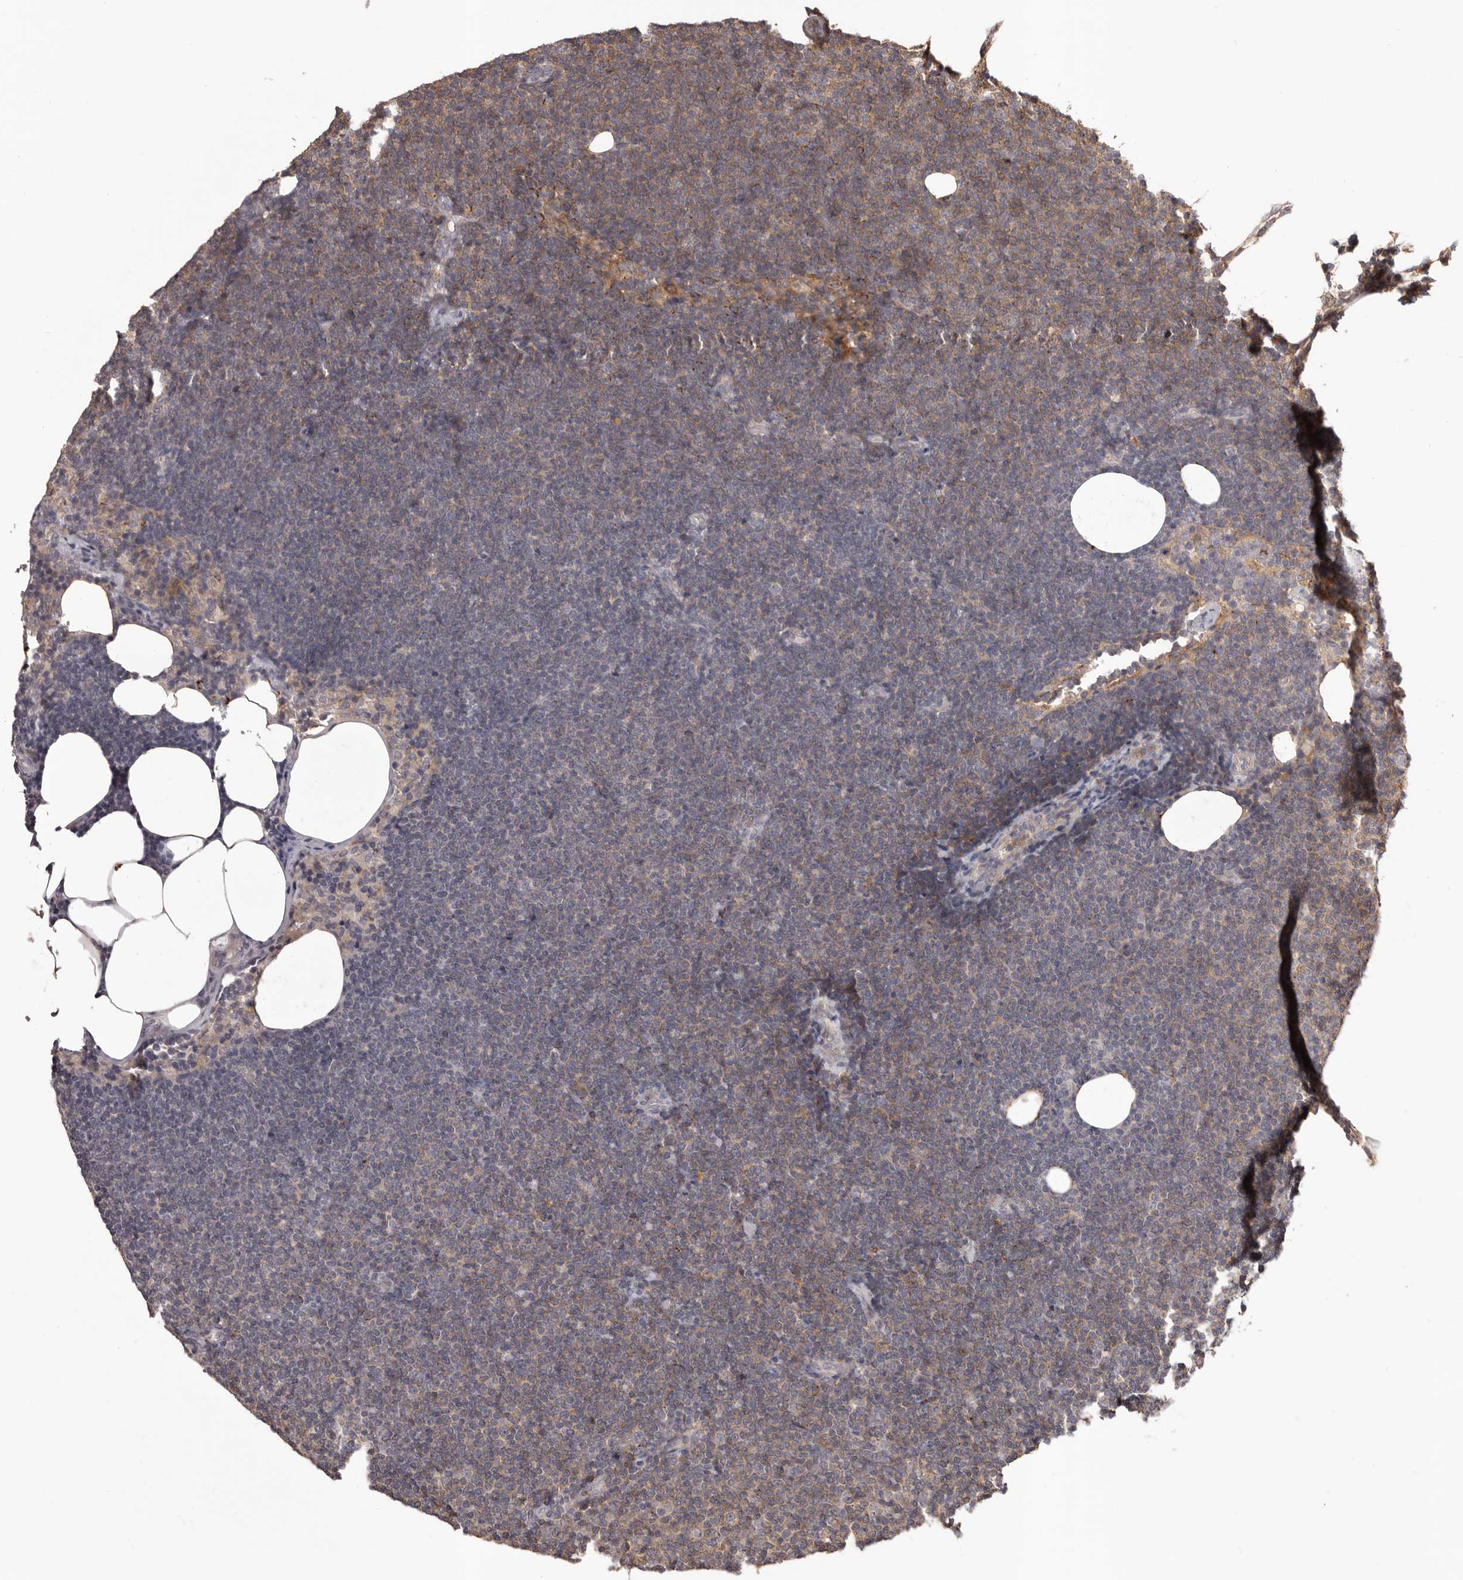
{"staining": {"intensity": "moderate", "quantity": "<25%", "location": "cytoplasmic/membranous"}, "tissue": "lymphoma", "cell_type": "Tumor cells", "image_type": "cancer", "snomed": [{"axis": "morphology", "description": "Malignant lymphoma, non-Hodgkin's type, Low grade"}, {"axis": "topography", "description": "Lymph node"}], "caption": "IHC (DAB (3,3'-diaminobenzidine)) staining of human malignant lymphoma, non-Hodgkin's type (low-grade) displays moderate cytoplasmic/membranous protein expression in about <25% of tumor cells. Using DAB (3,3'-diaminobenzidine) (brown) and hematoxylin (blue) stains, captured at high magnification using brightfield microscopy.", "gene": "GLIPR2", "patient": {"sex": "female", "age": 53}}